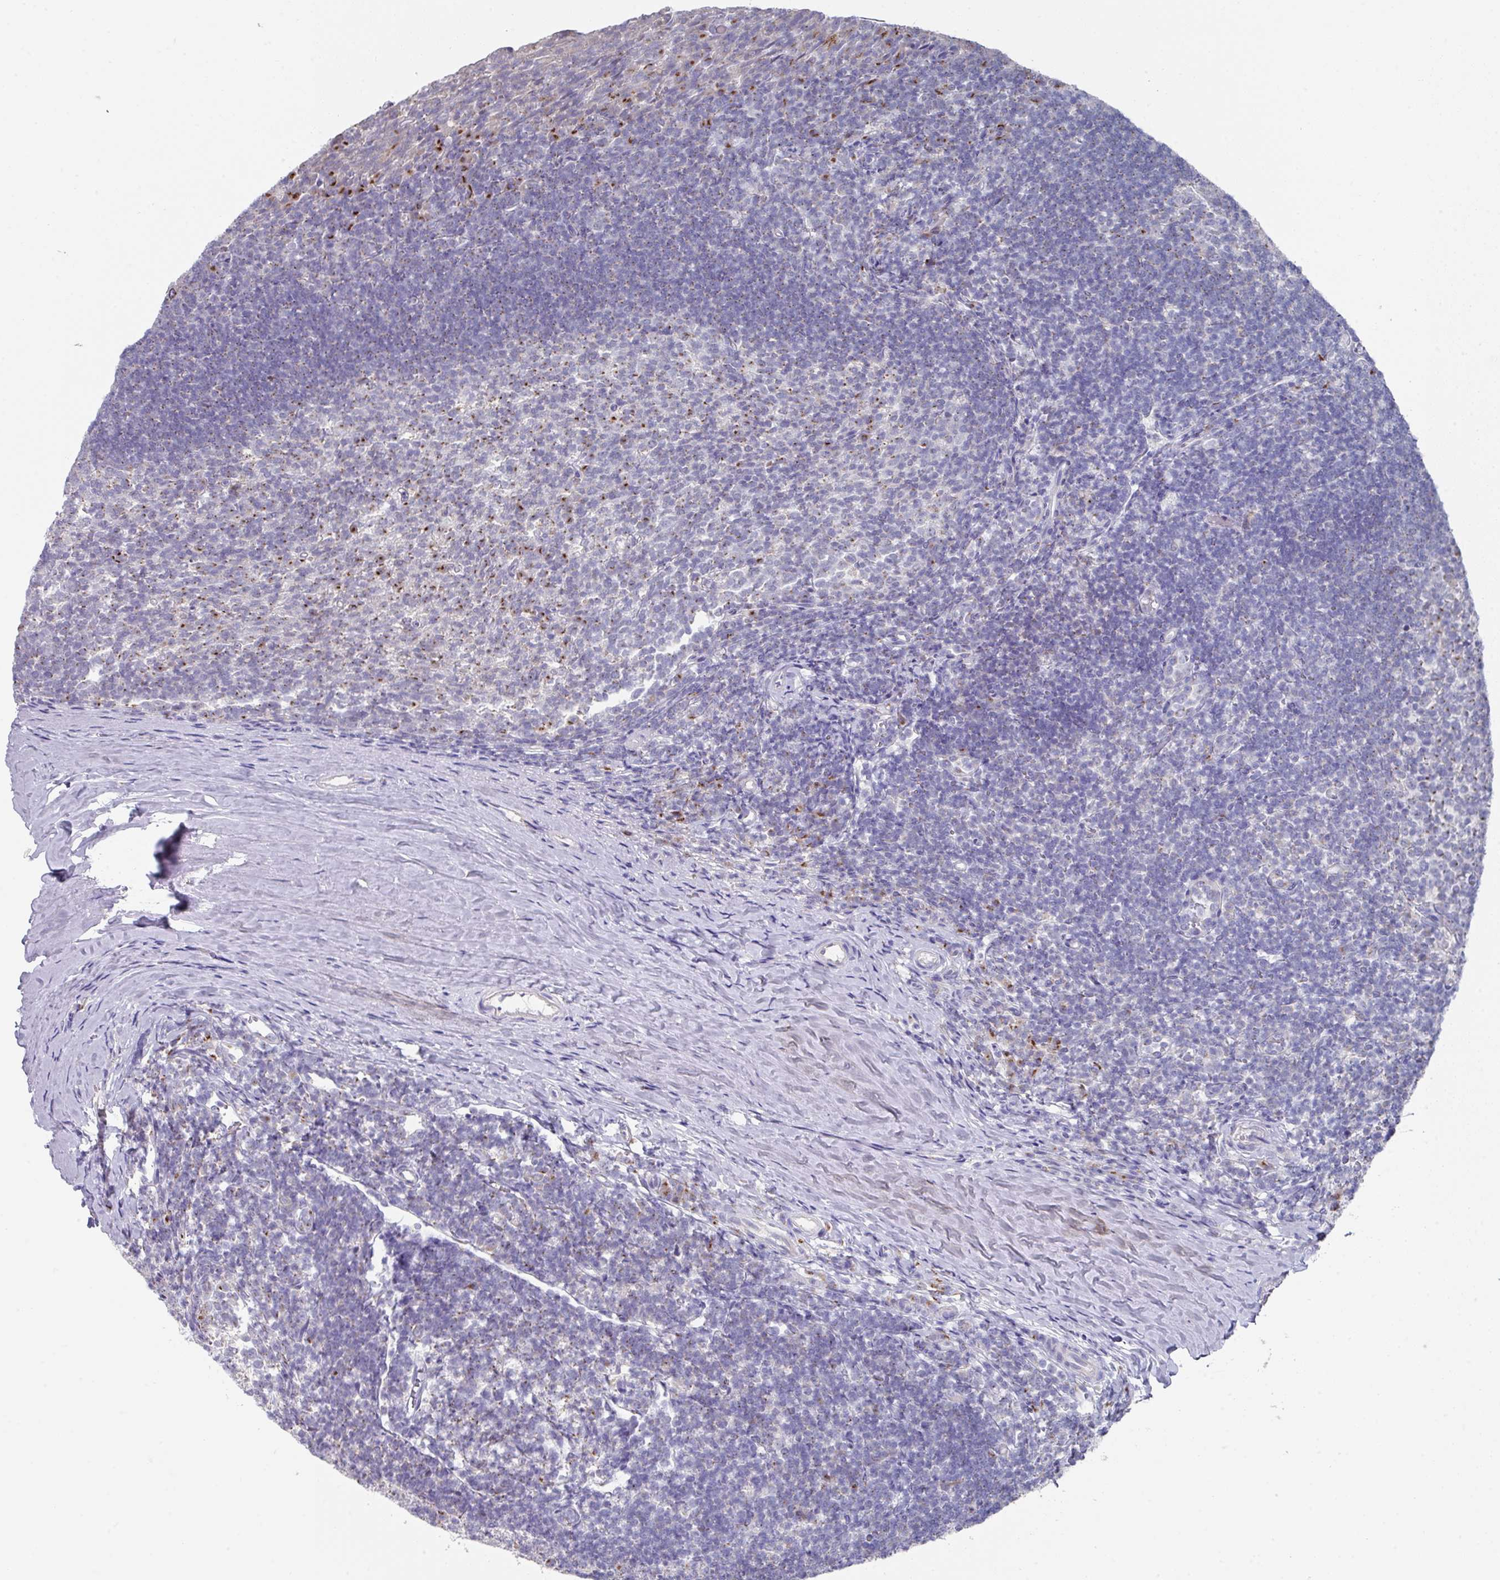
{"staining": {"intensity": "moderate", "quantity": "25%-75%", "location": "cytoplasmic/membranous"}, "tissue": "tonsil", "cell_type": "Germinal center cells", "image_type": "normal", "snomed": [{"axis": "morphology", "description": "Normal tissue, NOS"}, {"axis": "topography", "description": "Tonsil"}], "caption": "About 25%-75% of germinal center cells in unremarkable tonsil exhibit moderate cytoplasmic/membranous protein staining as visualized by brown immunohistochemical staining.", "gene": "VKORC1L1", "patient": {"sex": "female", "age": 10}}